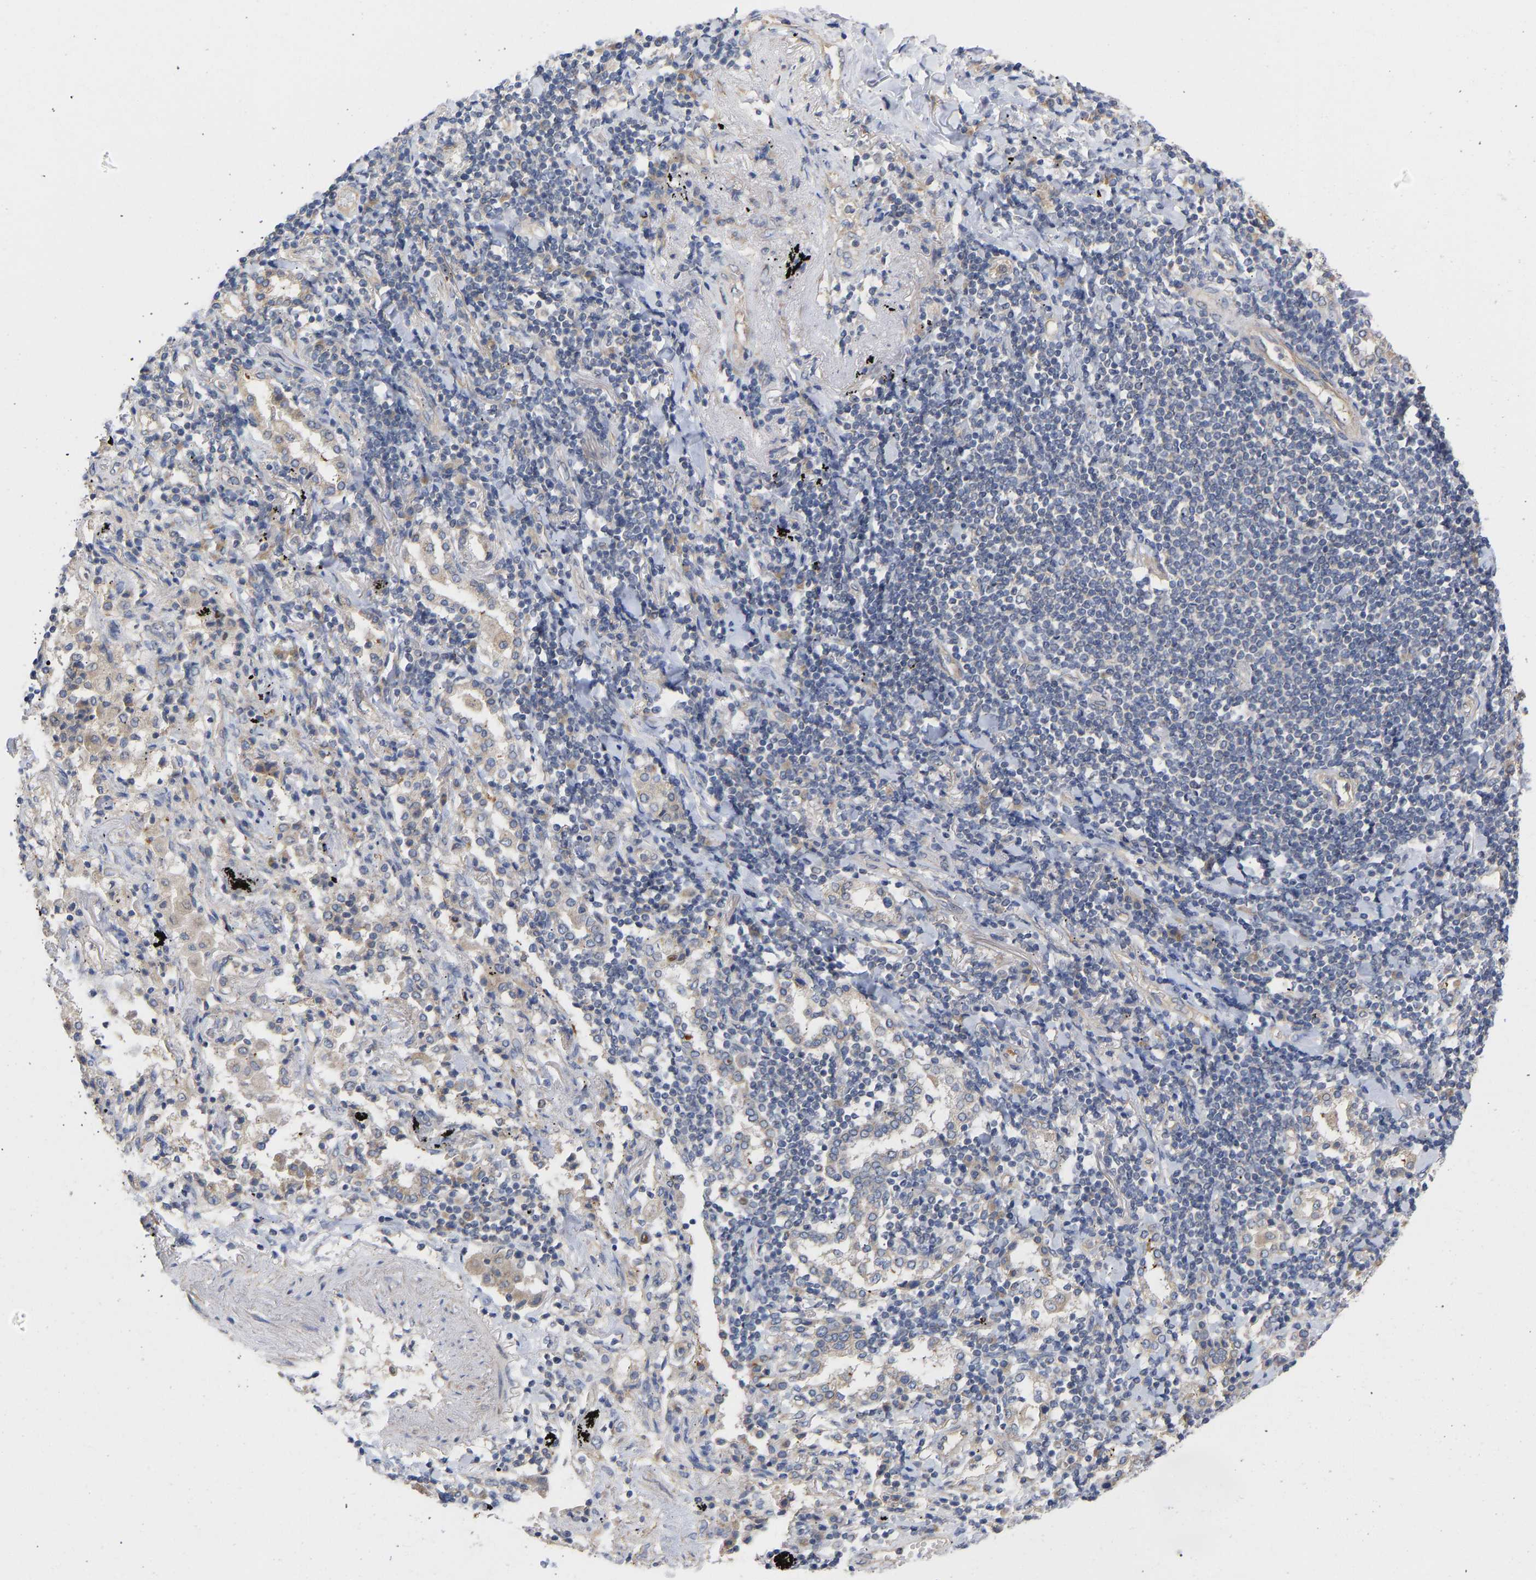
{"staining": {"intensity": "negative", "quantity": "none", "location": "none"}, "tissue": "lung cancer", "cell_type": "Tumor cells", "image_type": "cancer", "snomed": [{"axis": "morphology", "description": "Adenocarcinoma, NOS"}, {"axis": "topography", "description": "Lung"}], "caption": "Immunohistochemistry histopathology image of lung cancer (adenocarcinoma) stained for a protein (brown), which reveals no staining in tumor cells.", "gene": "MAP2K3", "patient": {"sex": "female", "age": 65}}